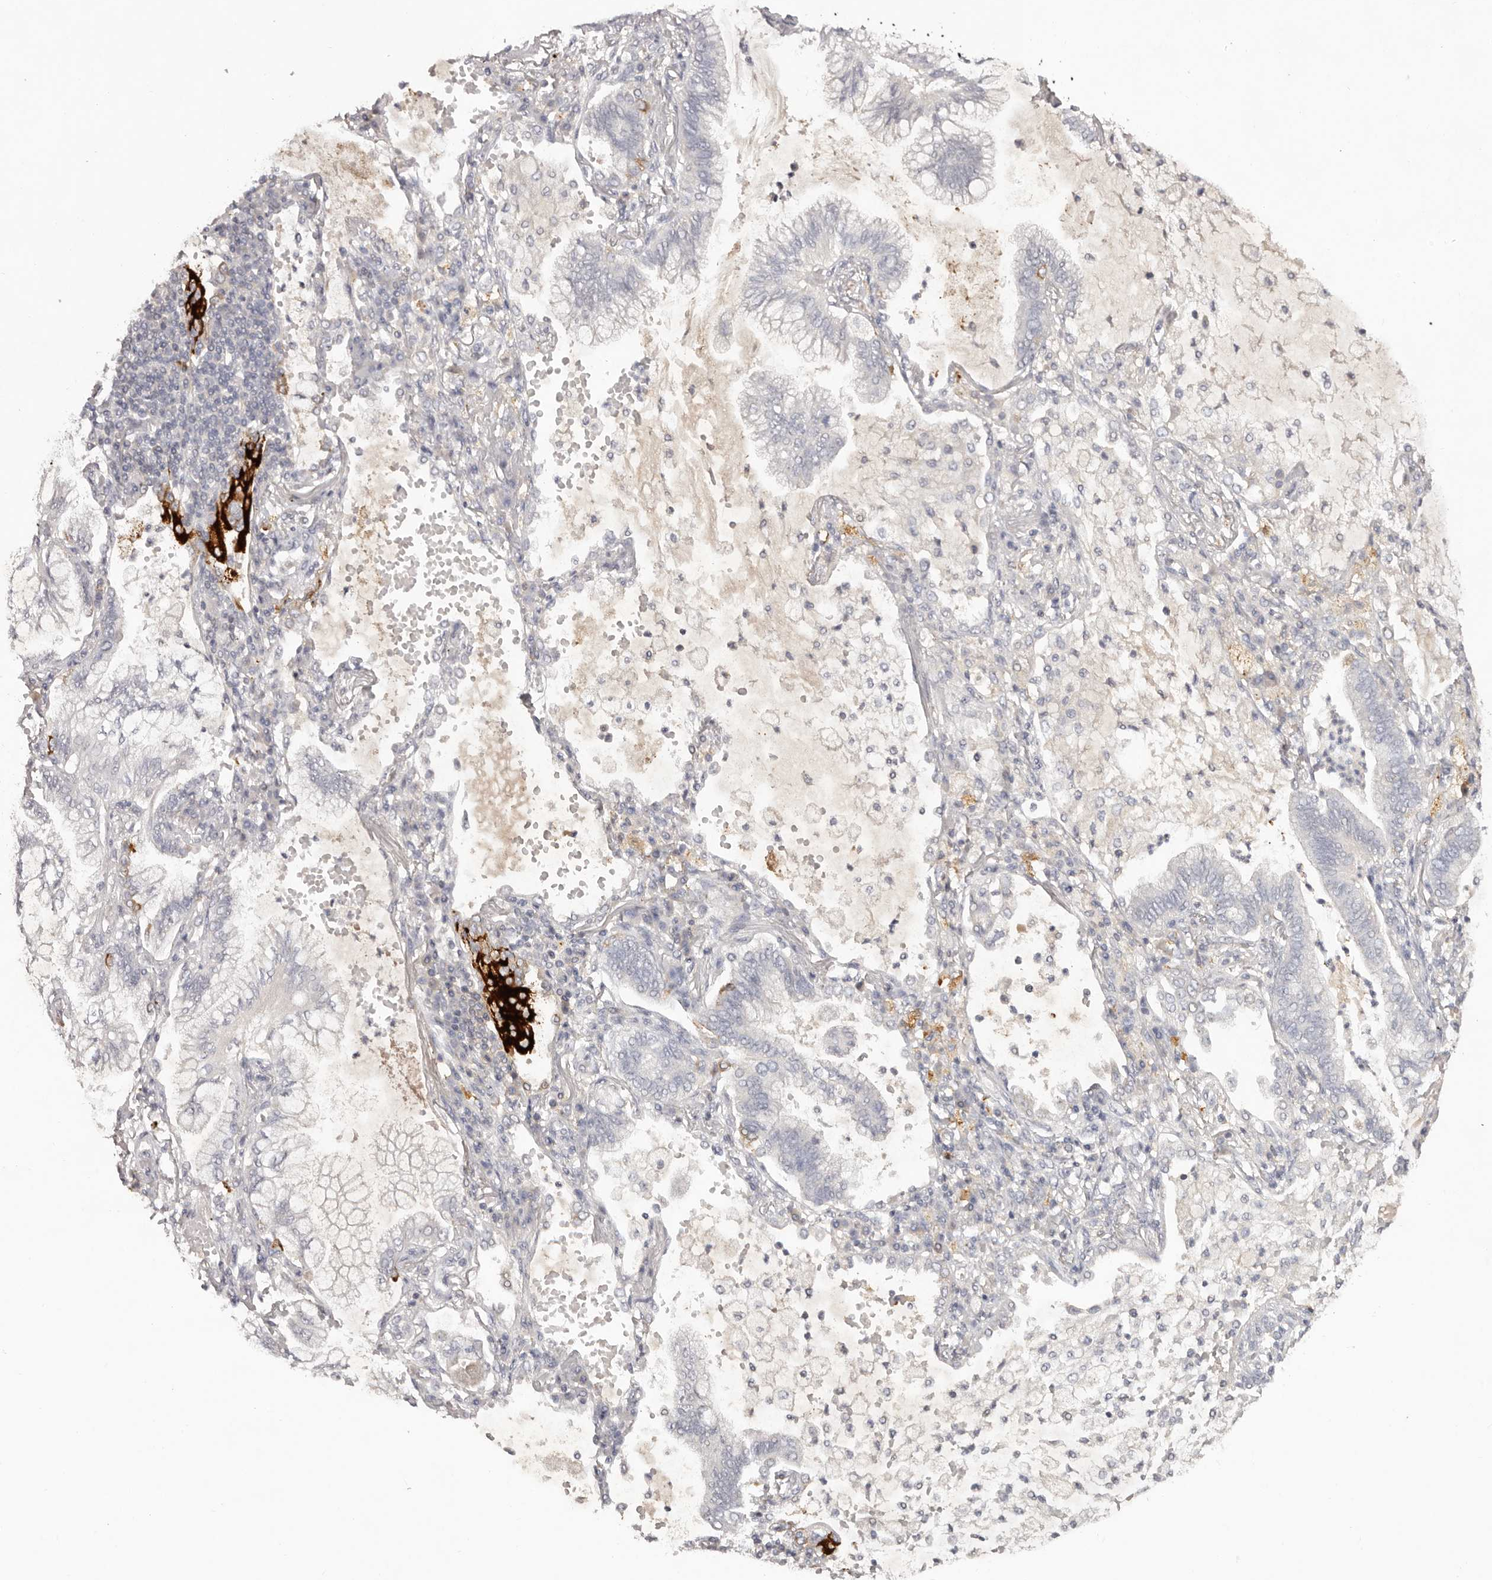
{"staining": {"intensity": "negative", "quantity": "none", "location": "none"}, "tissue": "lung cancer", "cell_type": "Tumor cells", "image_type": "cancer", "snomed": [{"axis": "morphology", "description": "Adenocarcinoma, NOS"}, {"axis": "topography", "description": "Lung"}], "caption": "This is a photomicrograph of IHC staining of adenocarcinoma (lung), which shows no positivity in tumor cells.", "gene": "SCUBE2", "patient": {"sex": "female", "age": 70}}